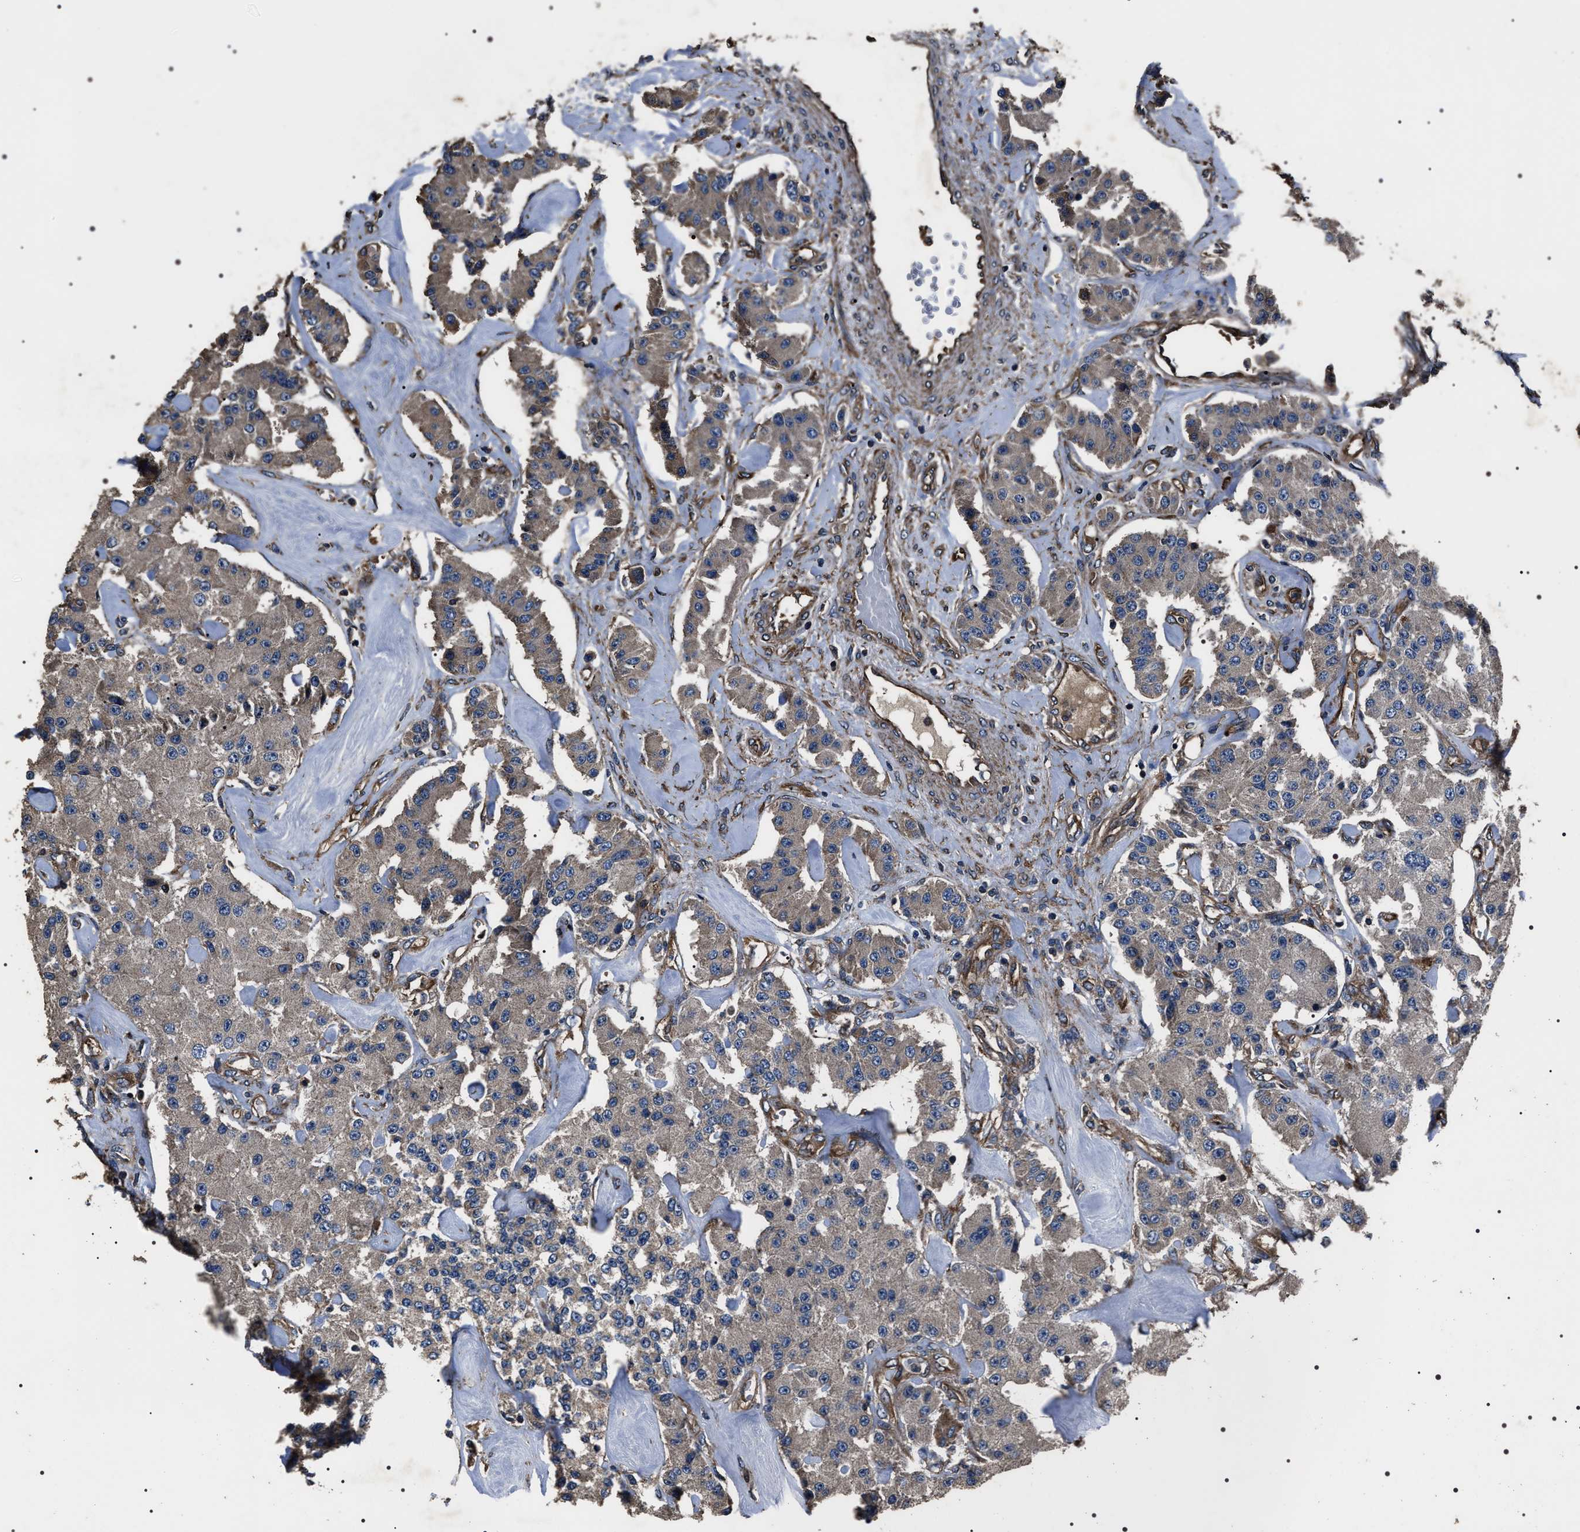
{"staining": {"intensity": "weak", "quantity": ">75%", "location": "cytoplasmic/membranous"}, "tissue": "carcinoid", "cell_type": "Tumor cells", "image_type": "cancer", "snomed": [{"axis": "morphology", "description": "Carcinoid, malignant, NOS"}, {"axis": "topography", "description": "Pancreas"}], "caption": "Malignant carcinoid stained for a protein demonstrates weak cytoplasmic/membranous positivity in tumor cells.", "gene": "HSCB", "patient": {"sex": "male", "age": 41}}